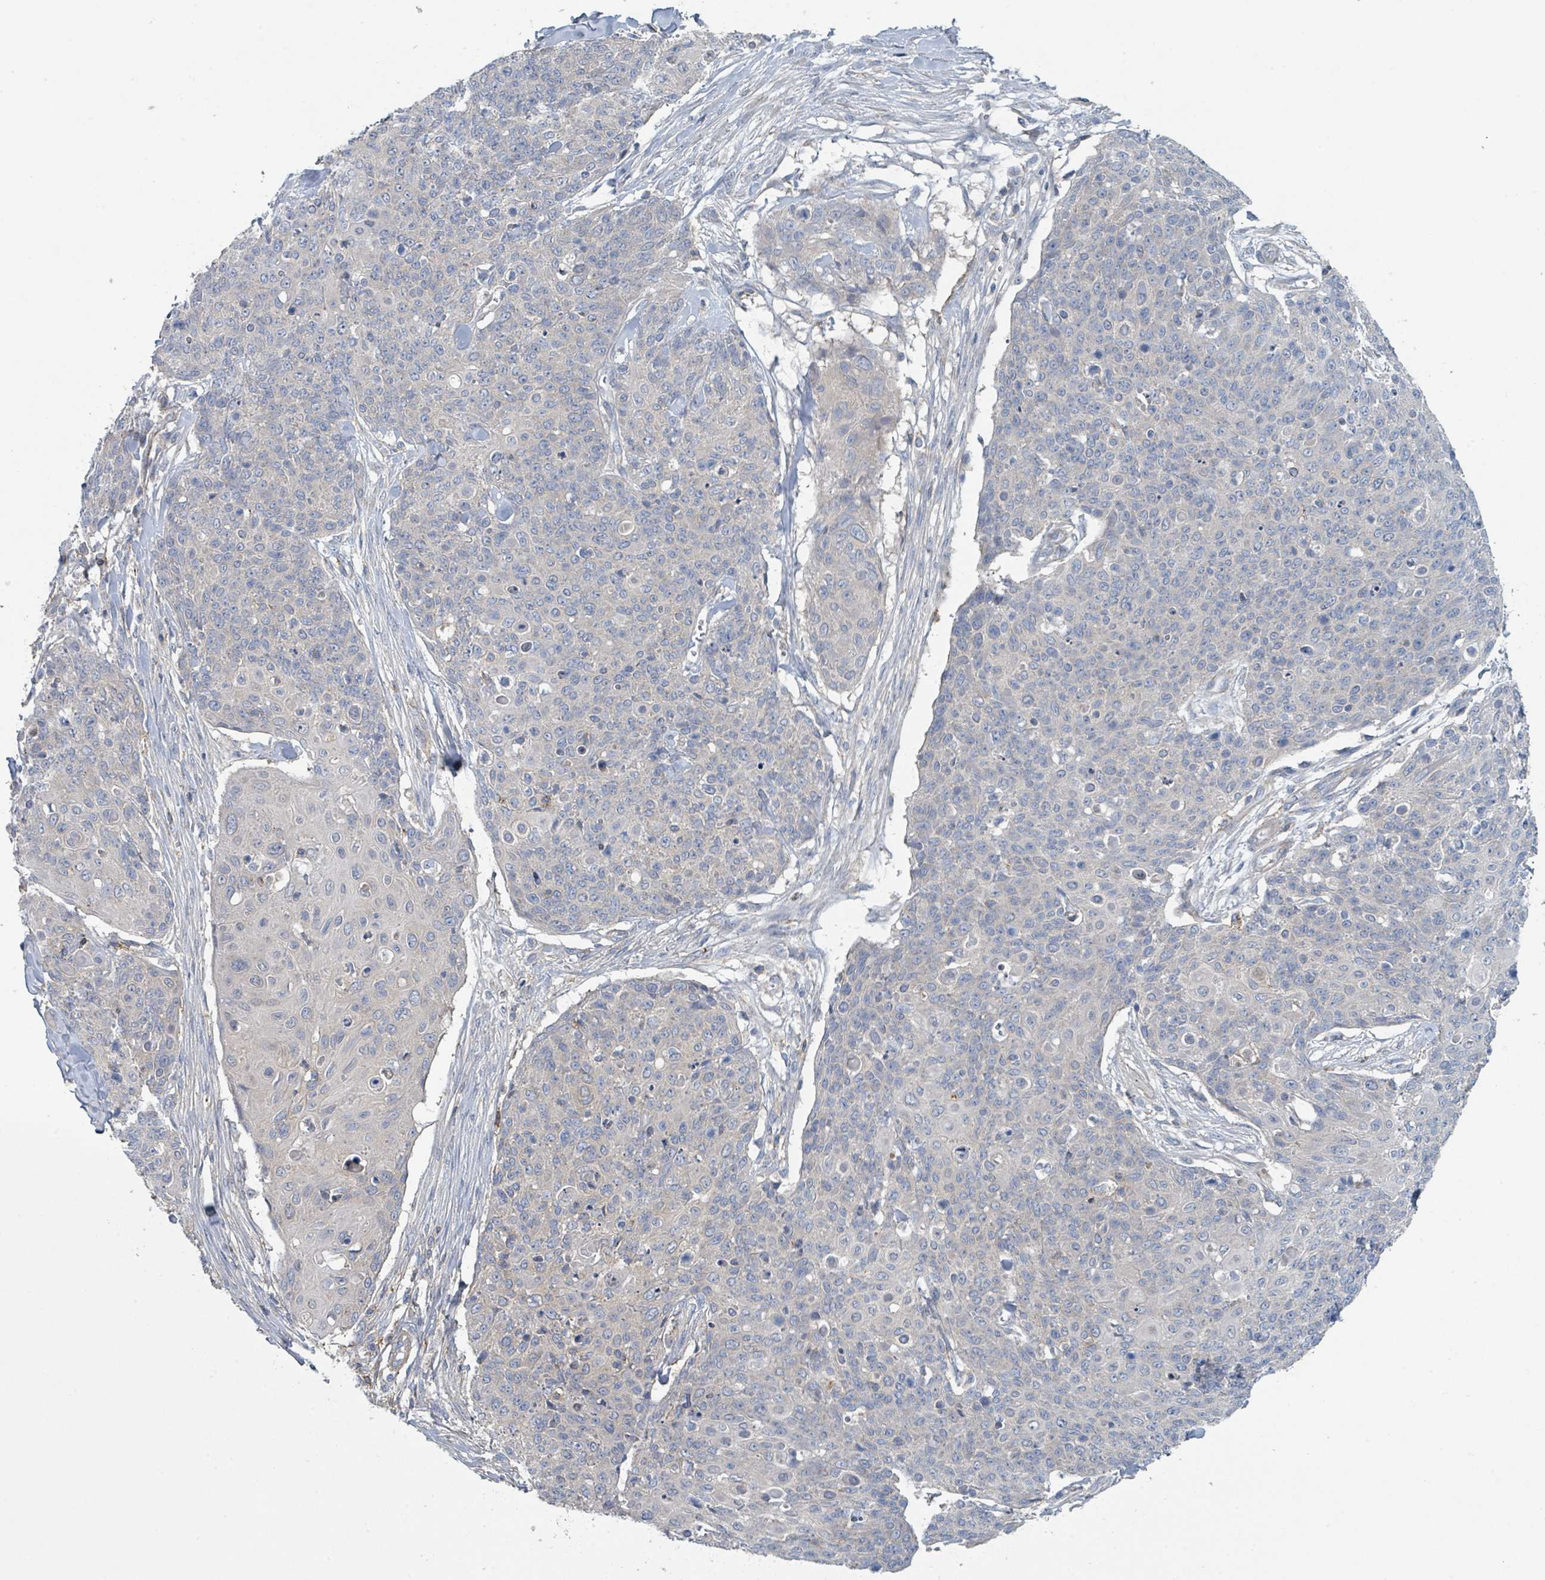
{"staining": {"intensity": "negative", "quantity": "none", "location": "none"}, "tissue": "skin cancer", "cell_type": "Tumor cells", "image_type": "cancer", "snomed": [{"axis": "morphology", "description": "Squamous cell carcinoma, NOS"}, {"axis": "topography", "description": "Skin"}, {"axis": "topography", "description": "Vulva"}], "caption": "This is a image of immunohistochemistry (IHC) staining of skin cancer (squamous cell carcinoma), which shows no expression in tumor cells. (DAB immunohistochemistry visualized using brightfield microscopy, high magnification).", "gene": "LRRC42", "patient": {"sex": "female", "age": 85}}